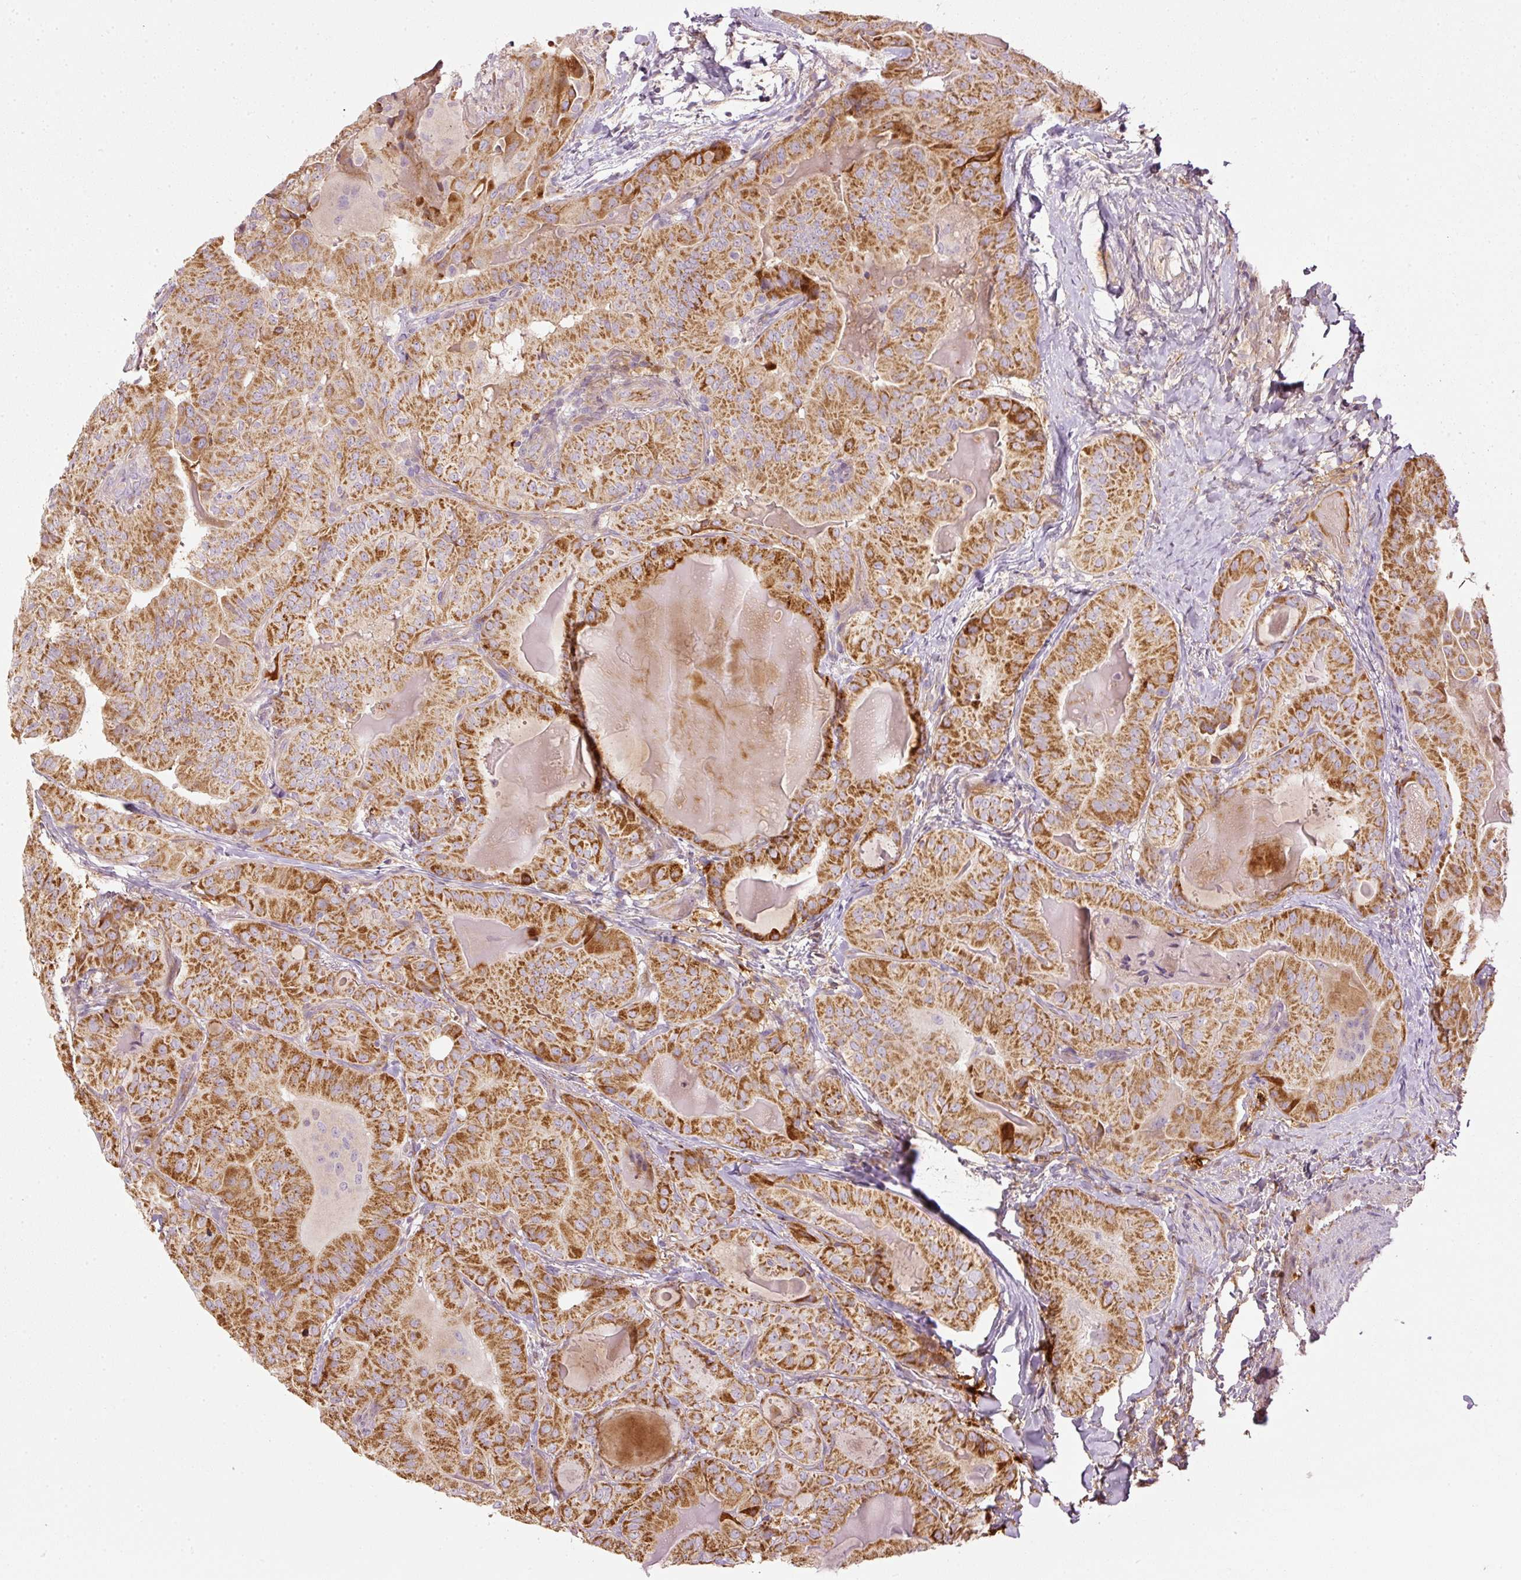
{"staining": {"intensity": "strong", "quantity": ">75%", "location": "cytoplasmic/membranous"}, "tissue": "thyroid cancer", "cell_type": "Tumor cells", "image_type": "cancer", "snomed": [{"axis": "morphology", "description": "Papillary adenocarcinoma, NOS"}, {"axis": "topography", "description": "Thyroid gland"}], "caption": "Immunohistochemistry staining of thyroid cancer (papillary adenocarcinoma), which demonstrates high levels of strong cytoplasmic/membranous positivity in approximately >75% of tumor cells indicating strong cytoplasmic/membranous protein staining. The staining was performed using DAB (3,3'-diaminobenzidine) (brown) for protein detection and nuclei were counterstained in hematoxylin (blue).", "gene": "SERPING1", "patient": {"sex": "female", "age": 68}}